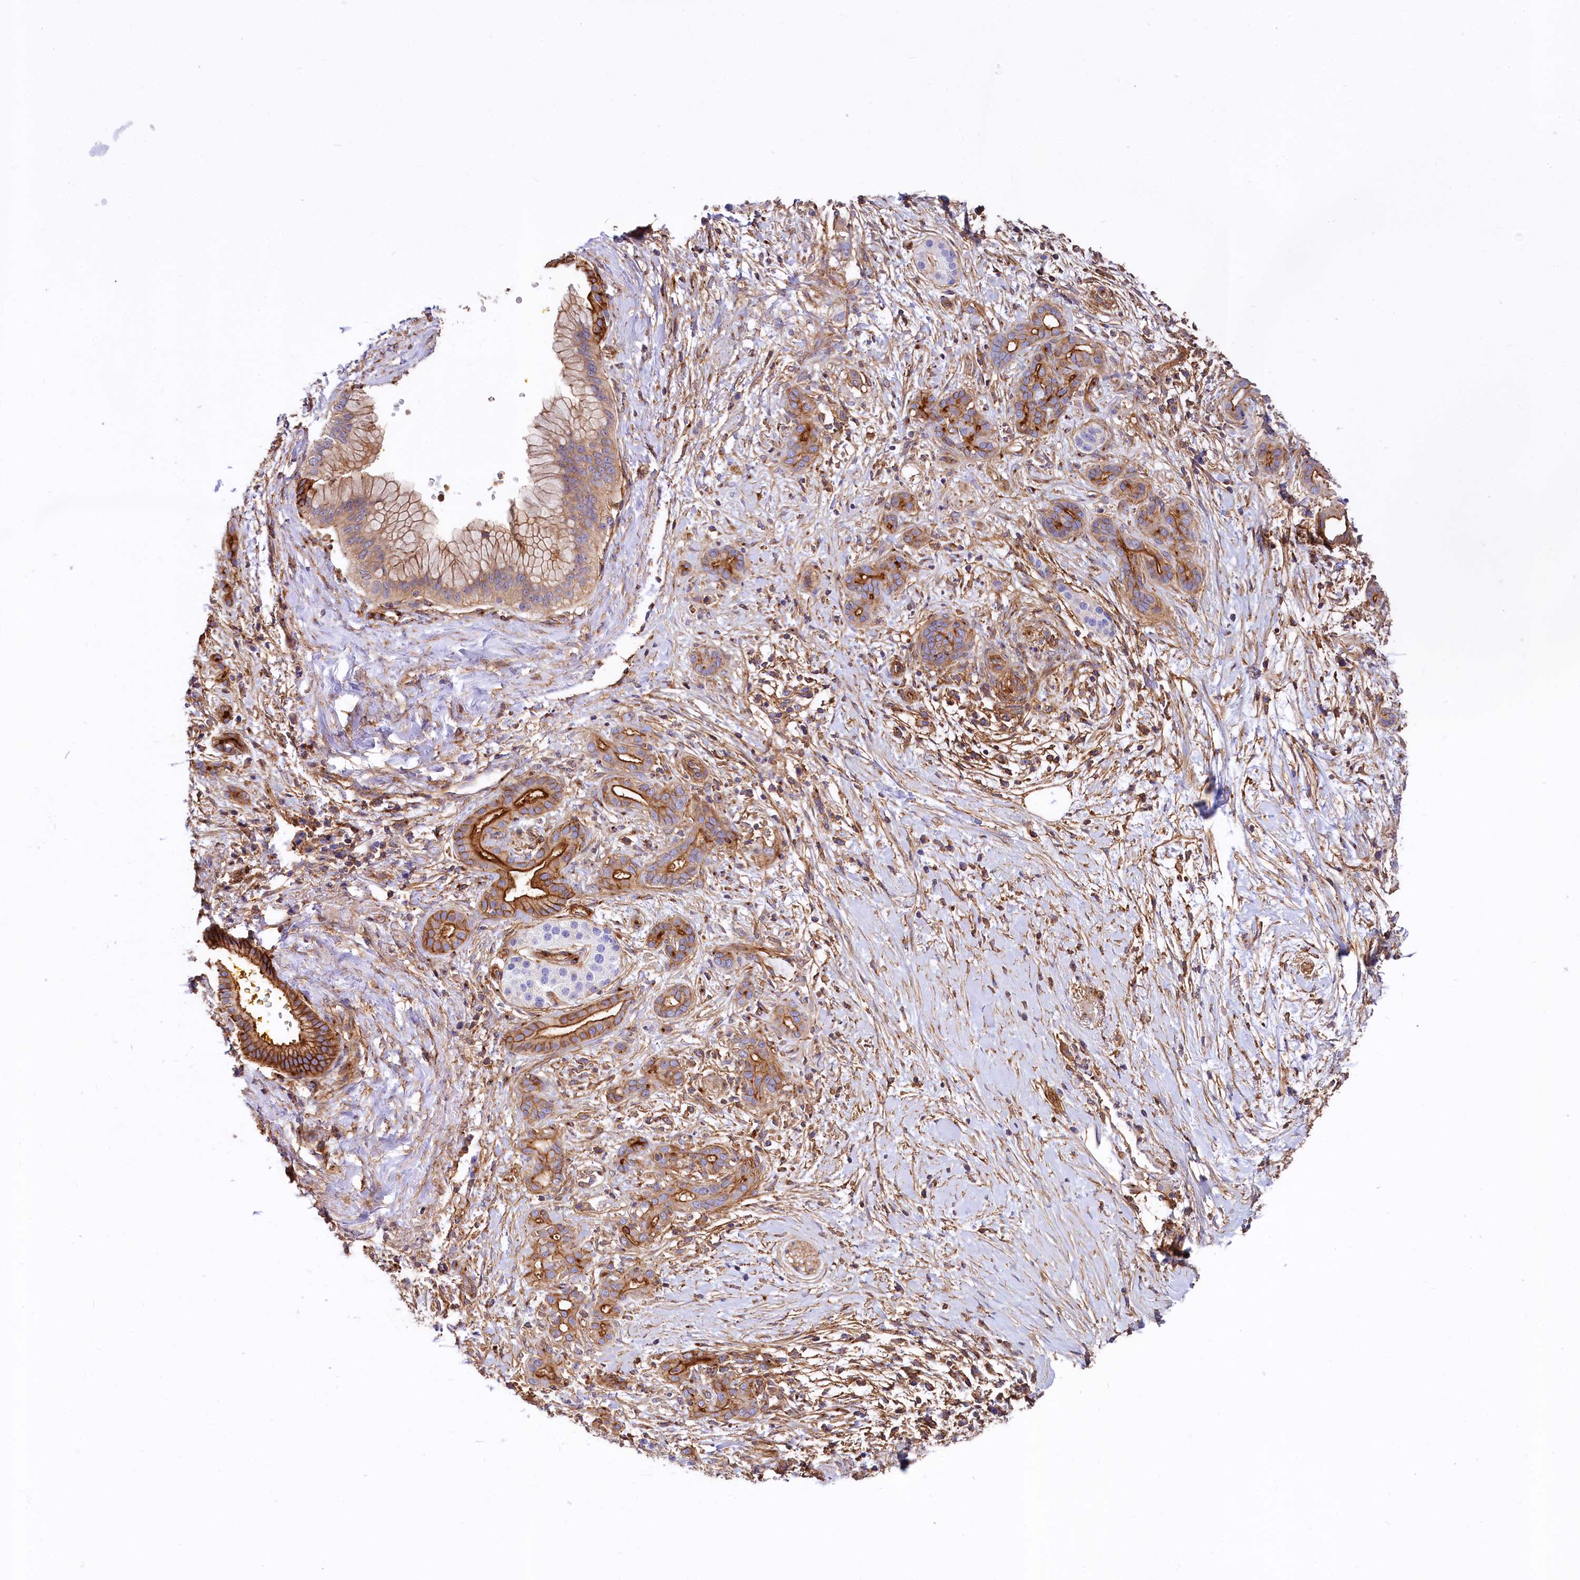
{"staining": {"intensity": "strong", "quantity": "25%-75%", "location": "cytoplasmic/membranous"}, "tissue": "pancreatic cancer", "cell_type": "Tumor cells", "image_type": "cancer", "snomed": [{"axis": "morphology", "description": "Adenocarcinoma, NOS"}, {"axis": "topography", "description": "Pancreas"}], "caption": "Approximately 25%-75% of tumor cells in human pancreatic adenocarcinoma exhibit strong cytoplasmic/membranous protein staining as visualized by brown immunohistochemical staining.", "gene": "ANO6", "patient": {"sex": "male", "age": 58}}